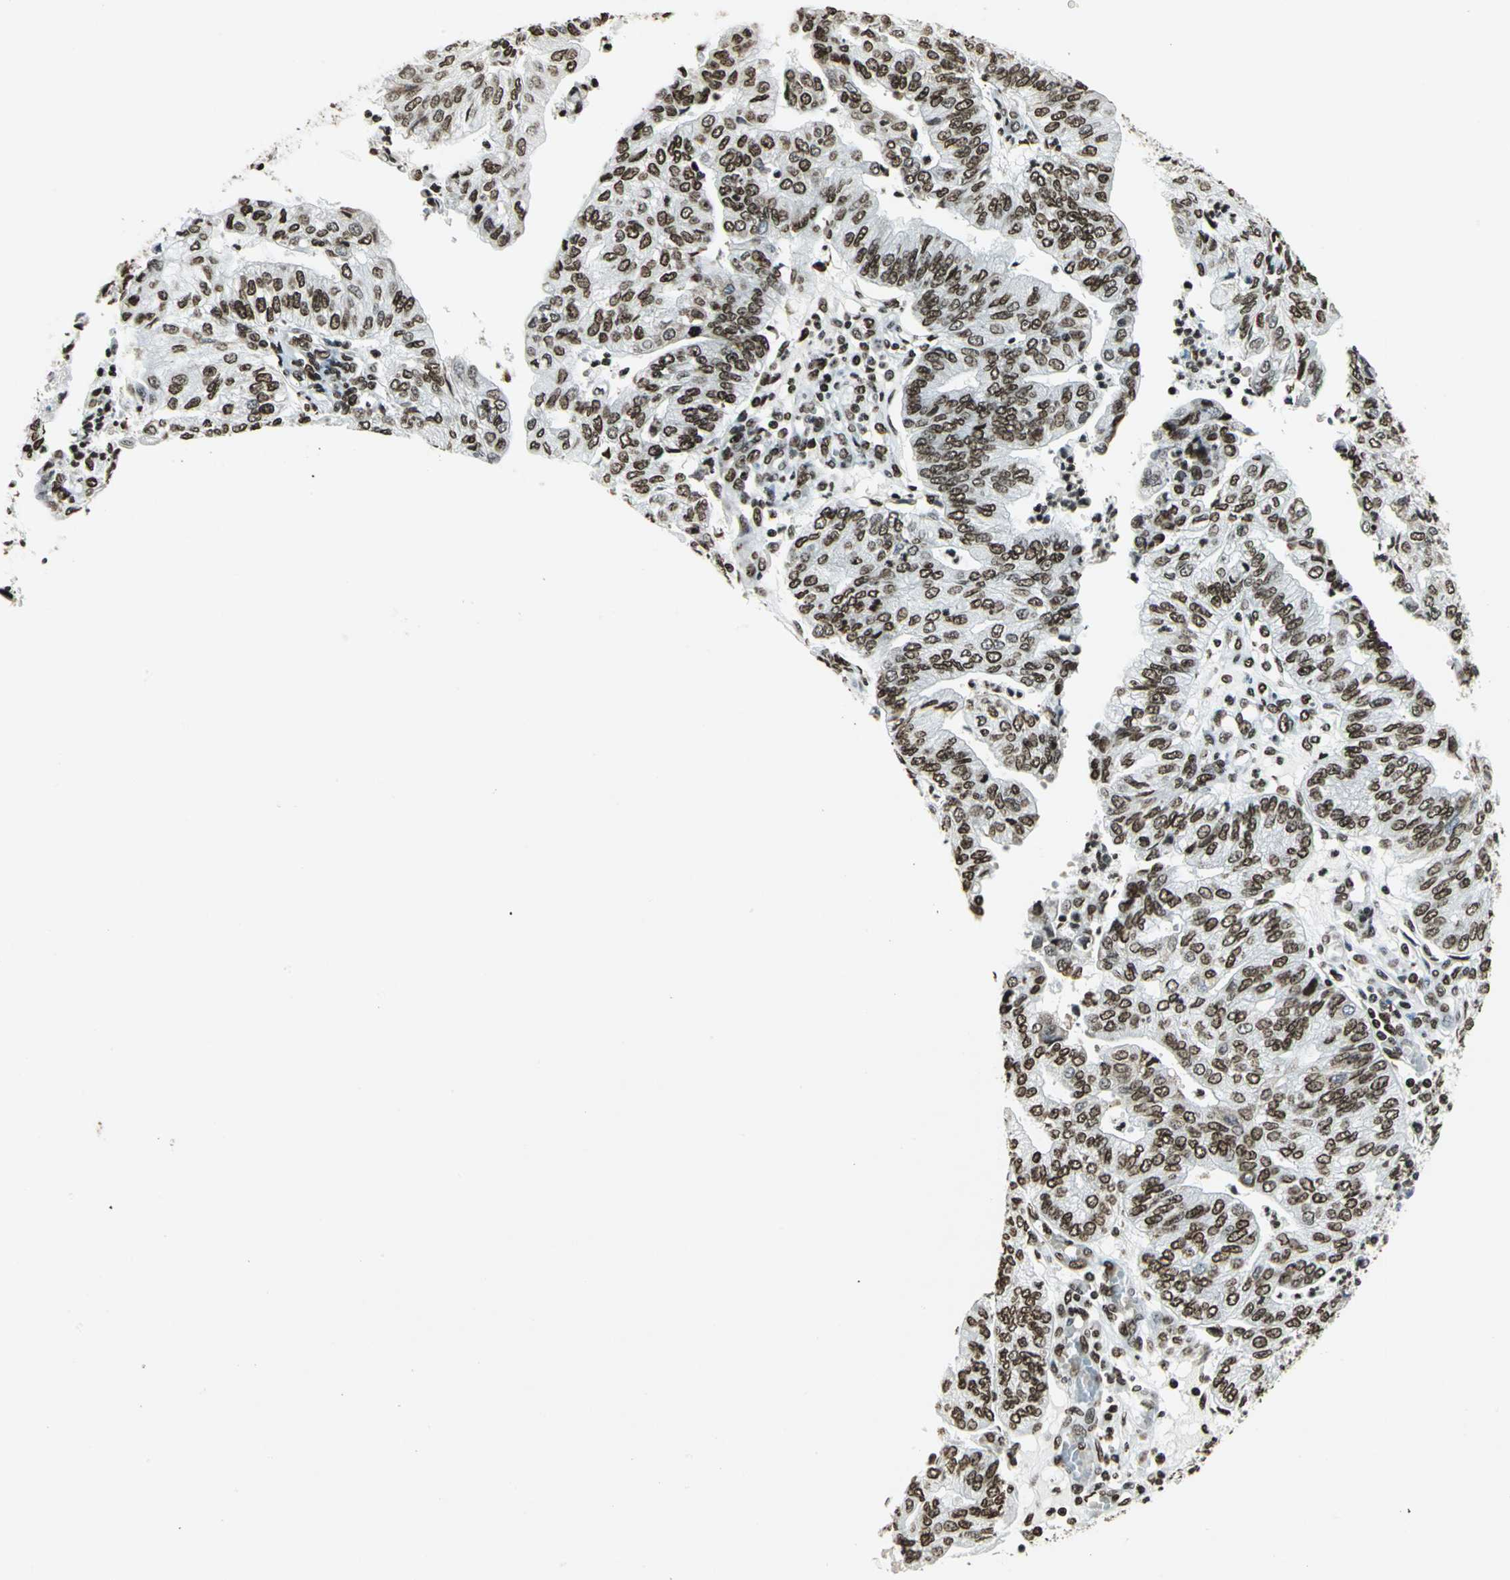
{"staining": {"intensity": "strong", "quantity": ">75%", "location": "cytoplasmic/membranous,nuclear"}, "tissue": "endometrial cancer", "cell_type": "Tumor cells", "image_type": "cancer", "snomed": [{"axis": "morphology", "description": "Adenocarcinoma, NOS"}, {"axis": "topography", "description": "Endometrium"}], "caption": "IHC micrograph of neoplastic tissue: human endometrial cancer stained using IHC shows high levels of strong protein expression localized specifically in the cytoplasmic/membranous and nuclear of tumor cells, appearing as a cytoplasmic/membranous and nuclear brown color.", "gene": "HMGB1", "patient": {"sex": "female", "age": 59}}